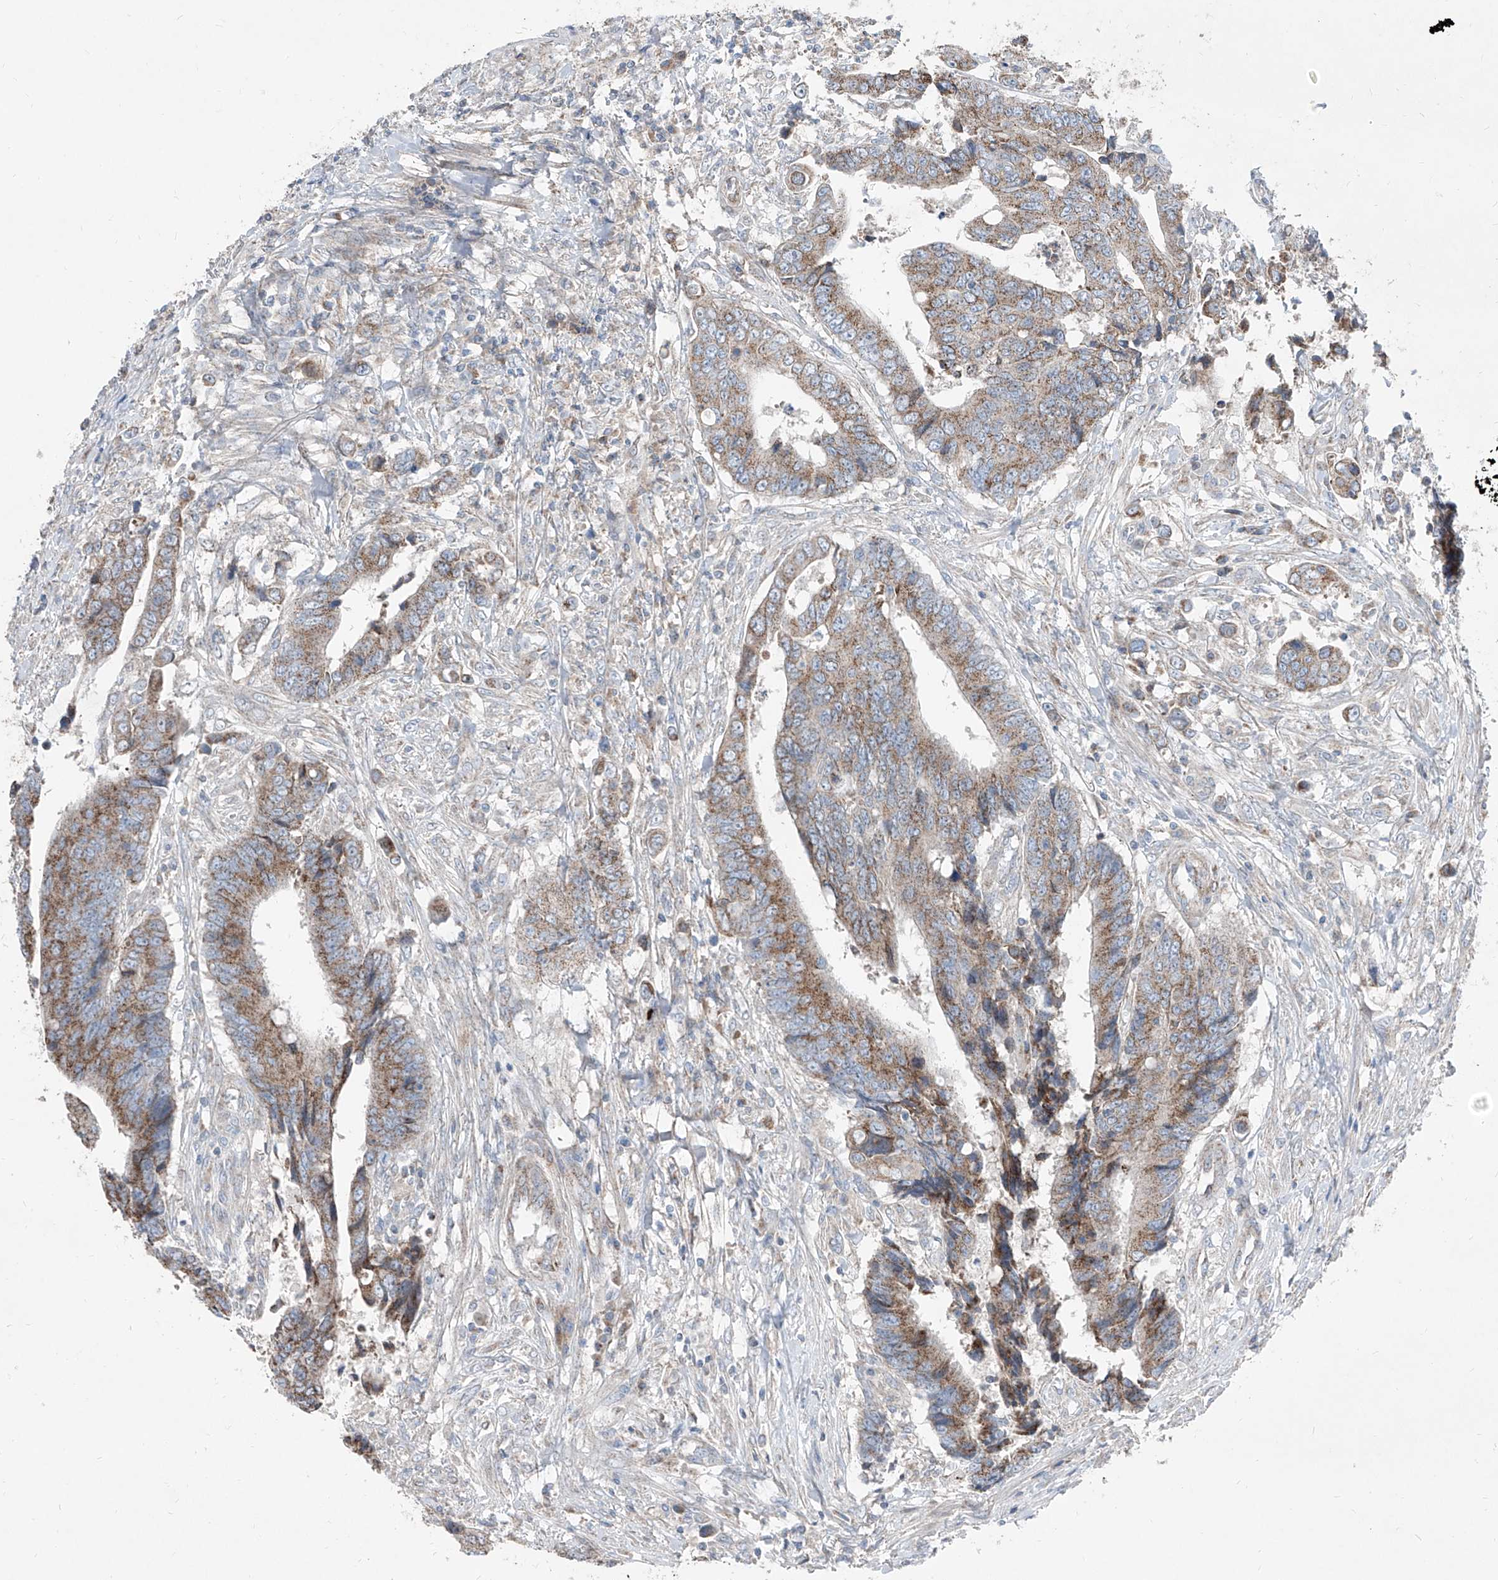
{"staining": {"intensity": "moderate", "quantity": ">75%", "location": "cytoplasmic/membranous"}, "tissue": "colorectal cancer", "cell_type": "Tumor cells", "image_type": "cancer", "snomed": [{"axis": "morphology", "description": "Adenocarcinoma, NOS"}, {"axis": "topography", "description": "Rectum"}], "caption": "Approximately >75% of tumor cells in human adenocarcinoma (colorectal) display moderate cytoplasmic/membranous protein staining as visualized by brown immunohistochemical staining.", "gene": "ABCD3", "patient": {"sex": "male", "age": 84}}